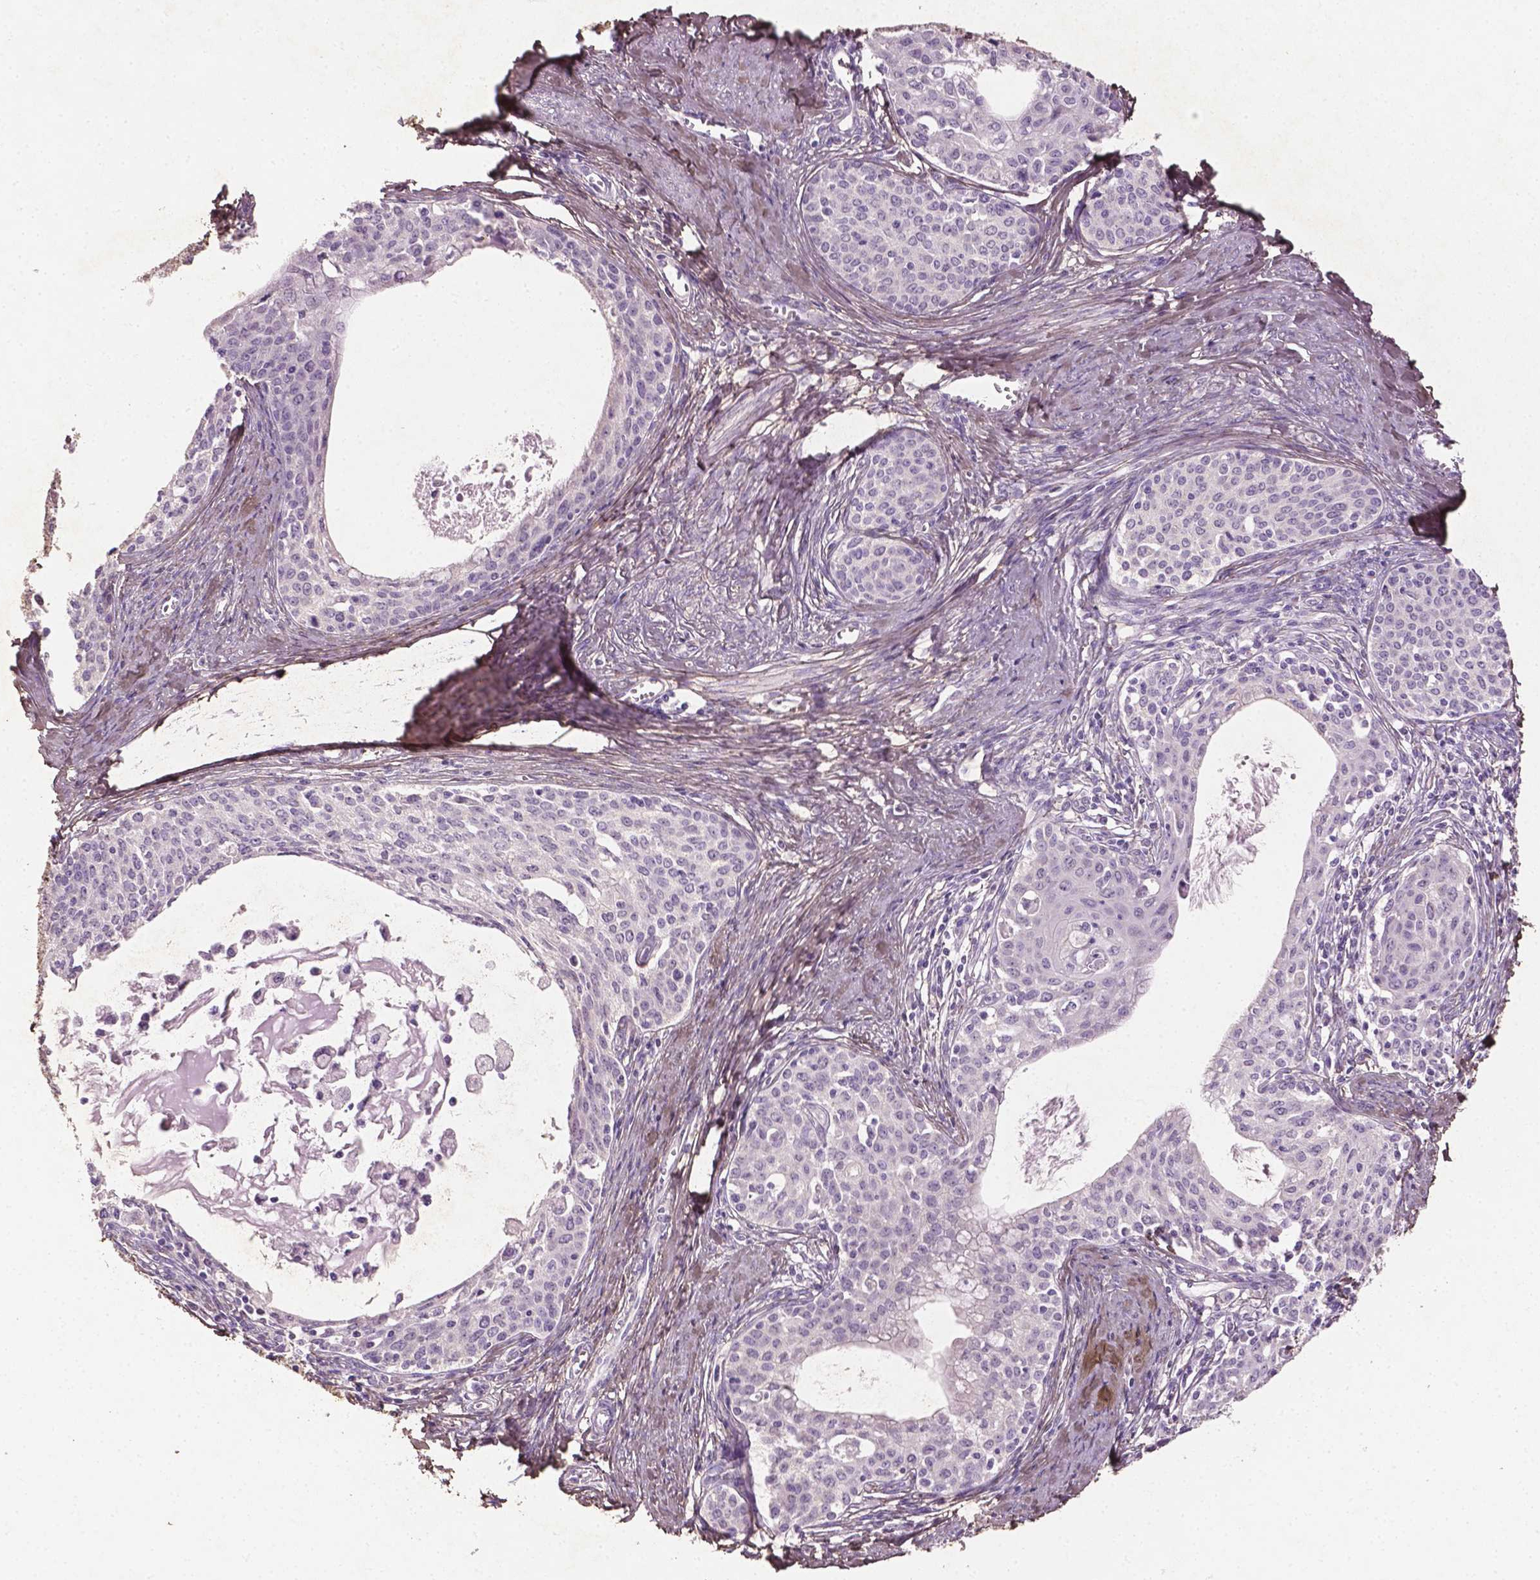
{"staining": {"intensity": "negative", "quantity": "none", "location": "none"}, "tissue": "cervical cancer", "cell_type": "Tumor cells", "image_type": "cancer", "snomed": [{"axis": "morphology", "description": "Squamous cell carcinoma, NOS"}, {"axis": "morphology", "description": "Adenocarcinoma, NOS"}, {"axis": "topography", "description": "Cervix"}], "caption": "Cervical cancer (squamous cell carcinoma) stained for a protein using immunohistochemistry (IHC) reveals no staining tumor cells.", "gene": "DLG2", "patient": {"sex": "female", "age": 52}}